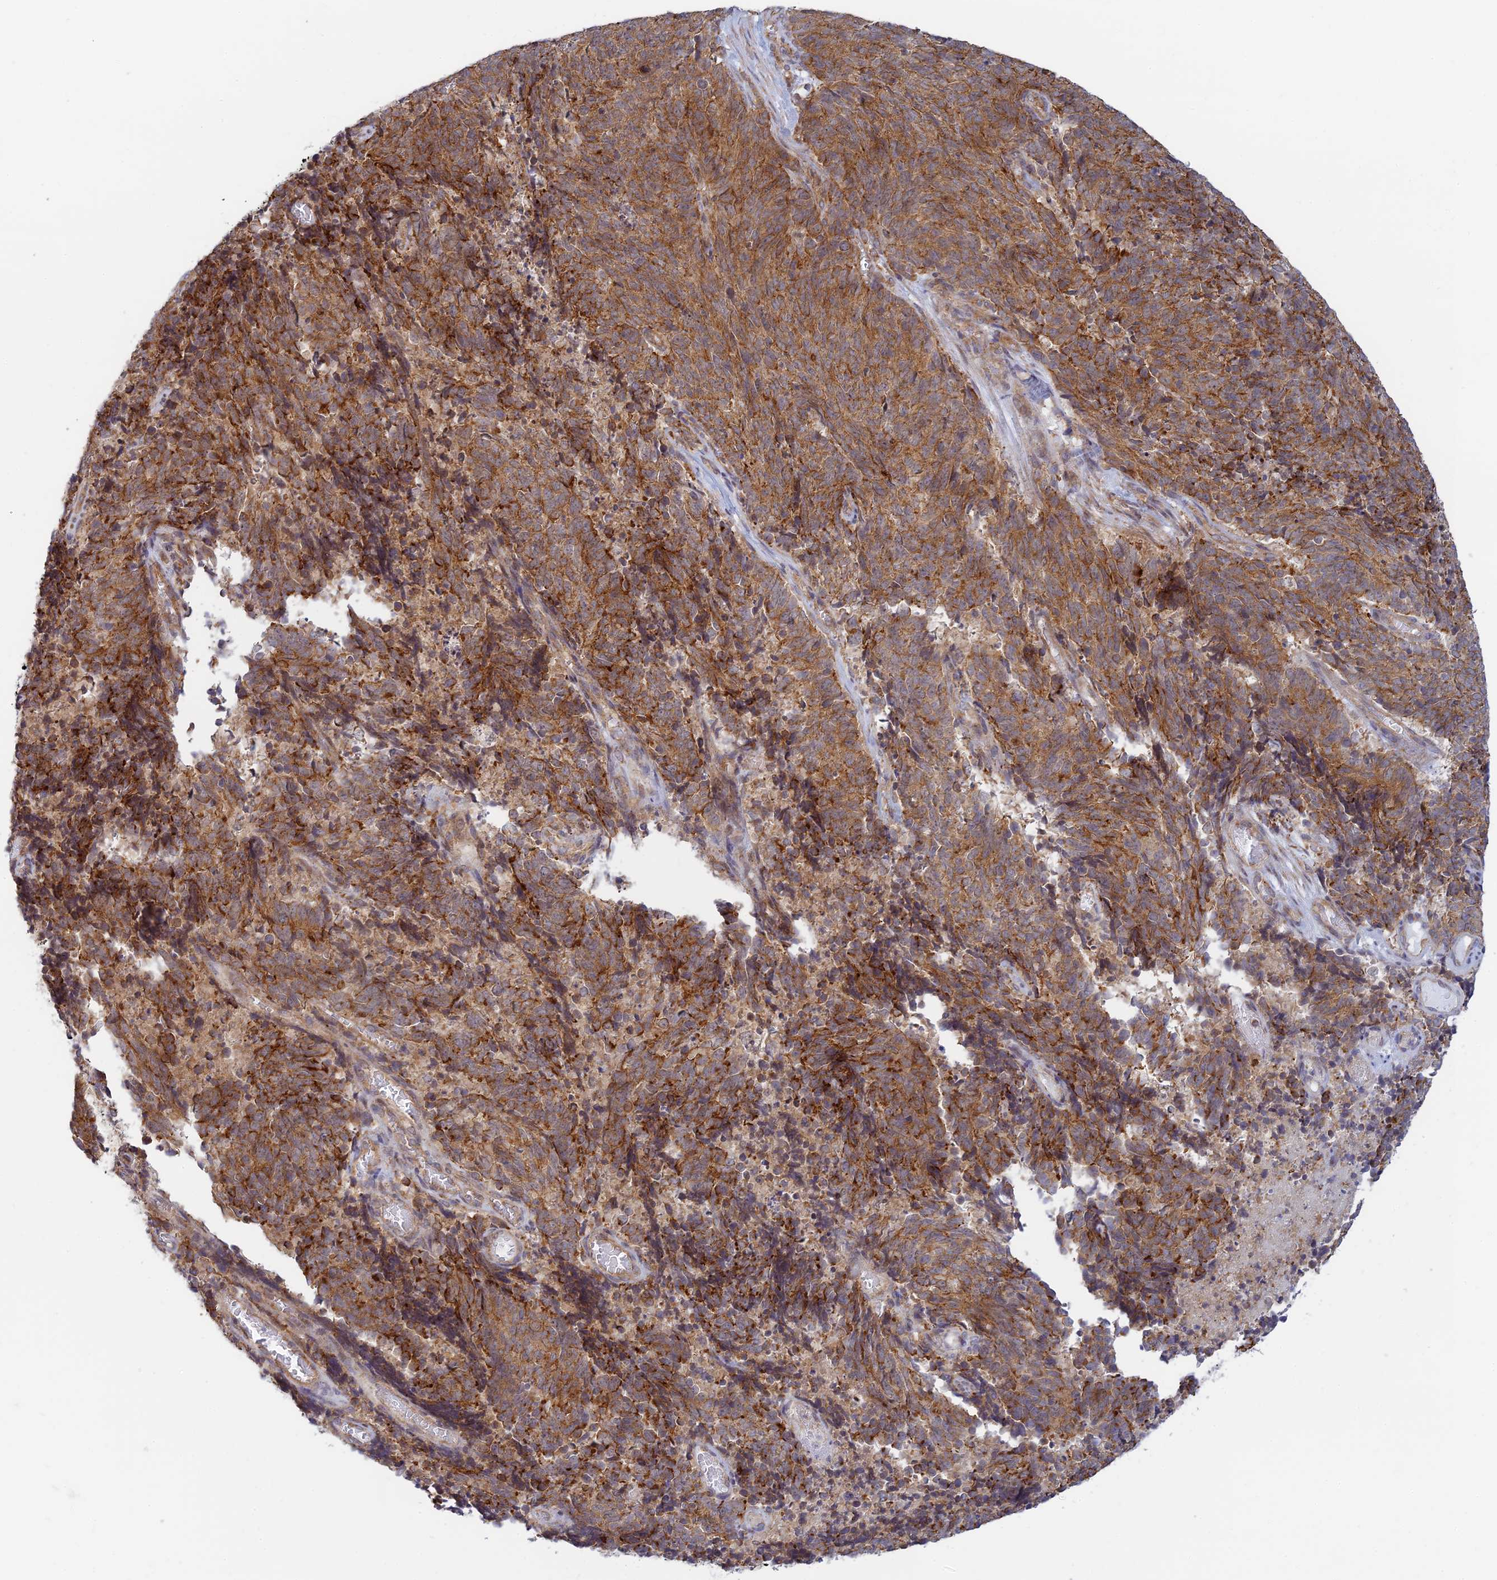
{"staining": {"intensity": "moderate", "quantity": ">75%", "location": "cytoplasmic/membranous"}, "tissue": "cervical cancer", "cell_type": "Tumor cells", "image_type": "cancer", "snomed": [{"axis": "morphology", "description": "Squamous cell carcinoma, NOS"}, {"axis": "topography", "description": "Cervix"}], "caption": "Immunohistochemical staining of squamous cell carcinoma (cervical) shows medium levels of moderate cytoplasmic/membranous protein staining in about >75% of tumor cells.", "gene": "HOOK2", "patient": {"sex": "female", "age": 29}}